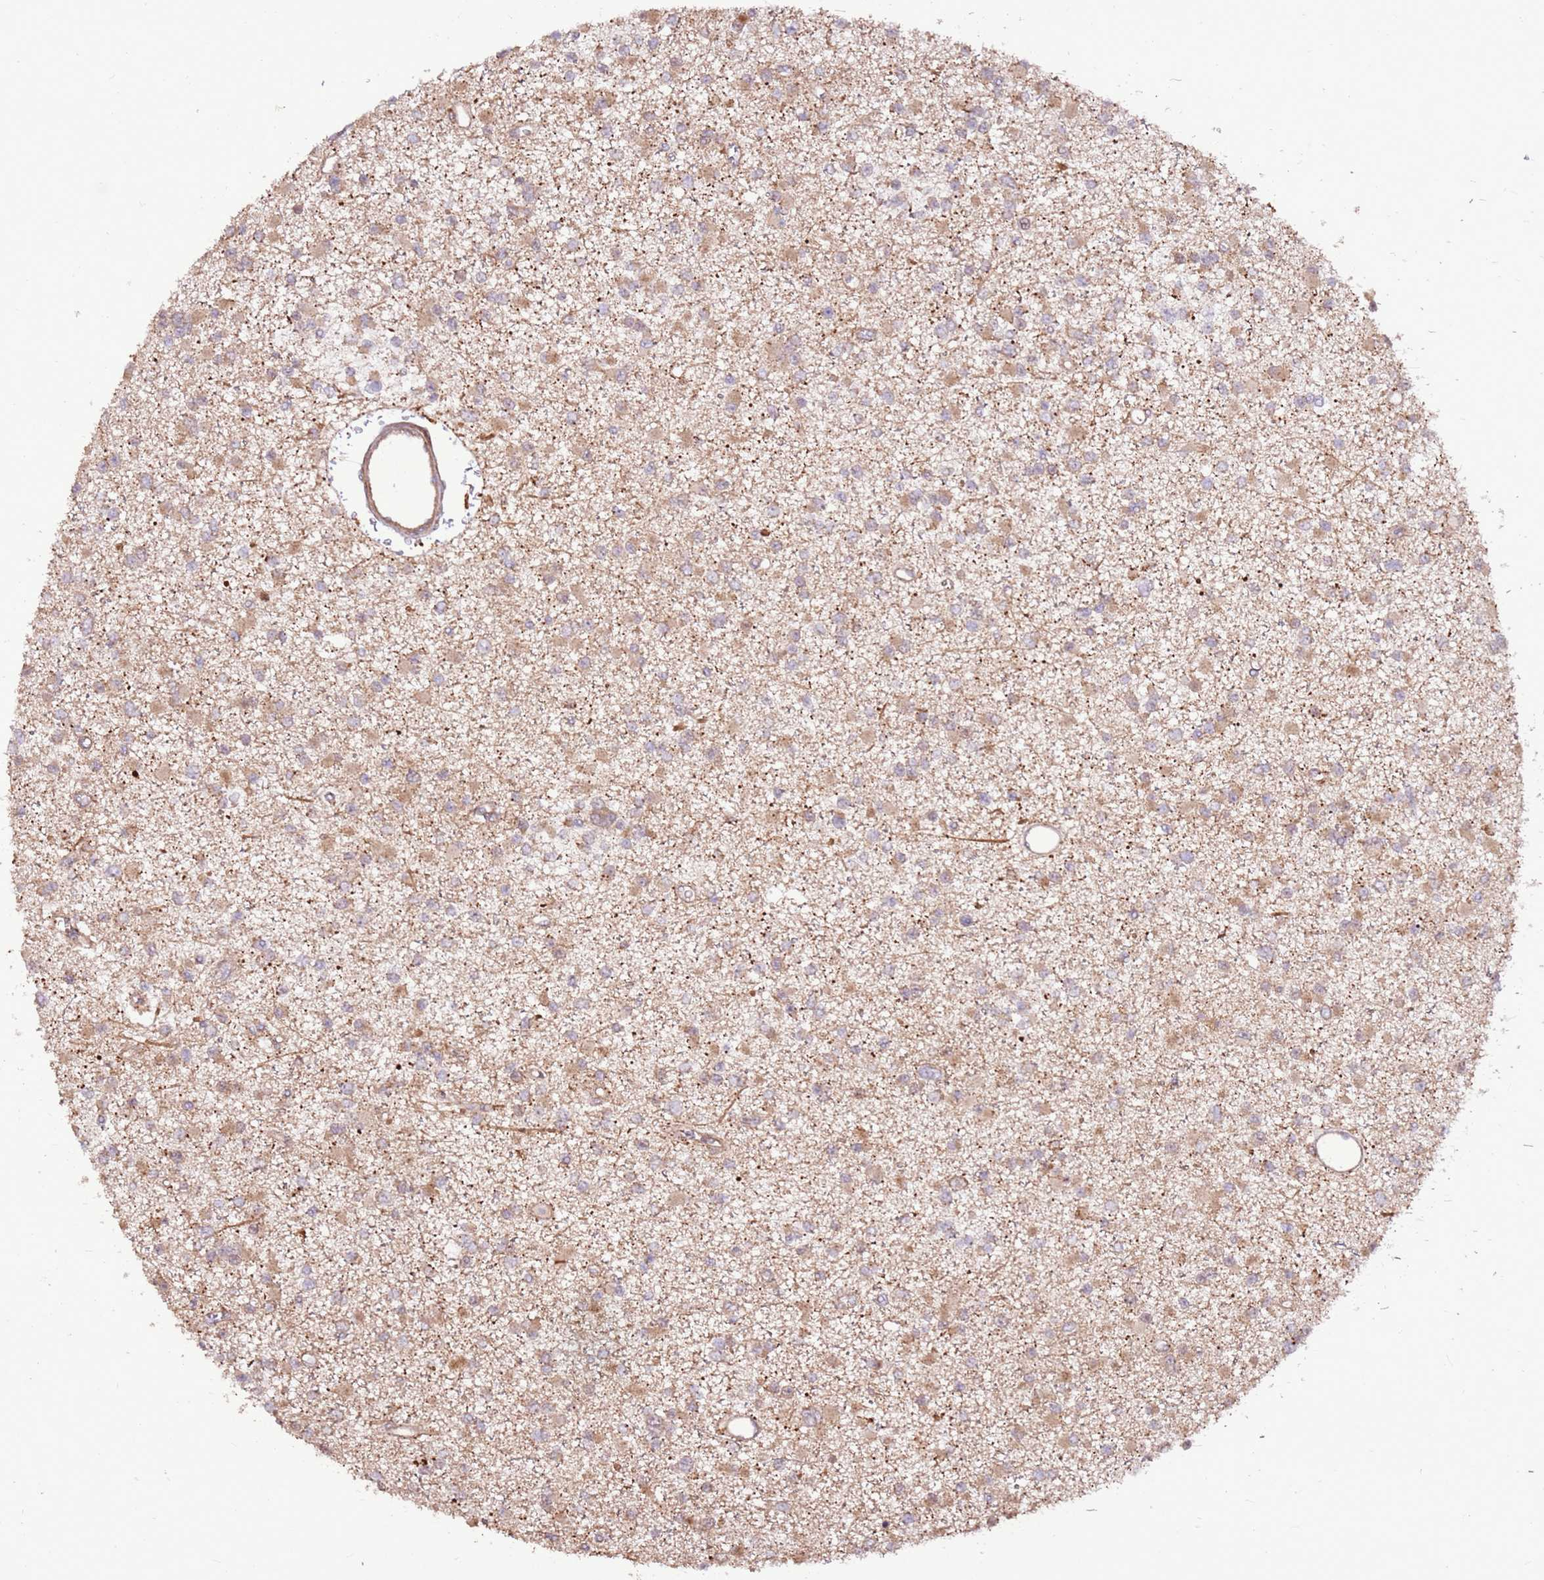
{"staining": {"intensity": "weak", "quantity": ">75%", "location": "cytoplasmic/membranous"}, "tissue": "glioma", "cell_type": "Tumor cells", "image_type": "cancer", "snomed": [{"axis": "morphology", "description": "Glioma, malignant, Low grade"}, {"axis": "topography", "description": "Brain"}], "caption": "The immunohistochemical stain labels weak cytoplasmic/membranous staining in tumor cells of glioma tissue. (IHC, brightfield microscopy, high magnification).", "gene": "CCDC112", "patient": {"sex": "female", "age": 22}}